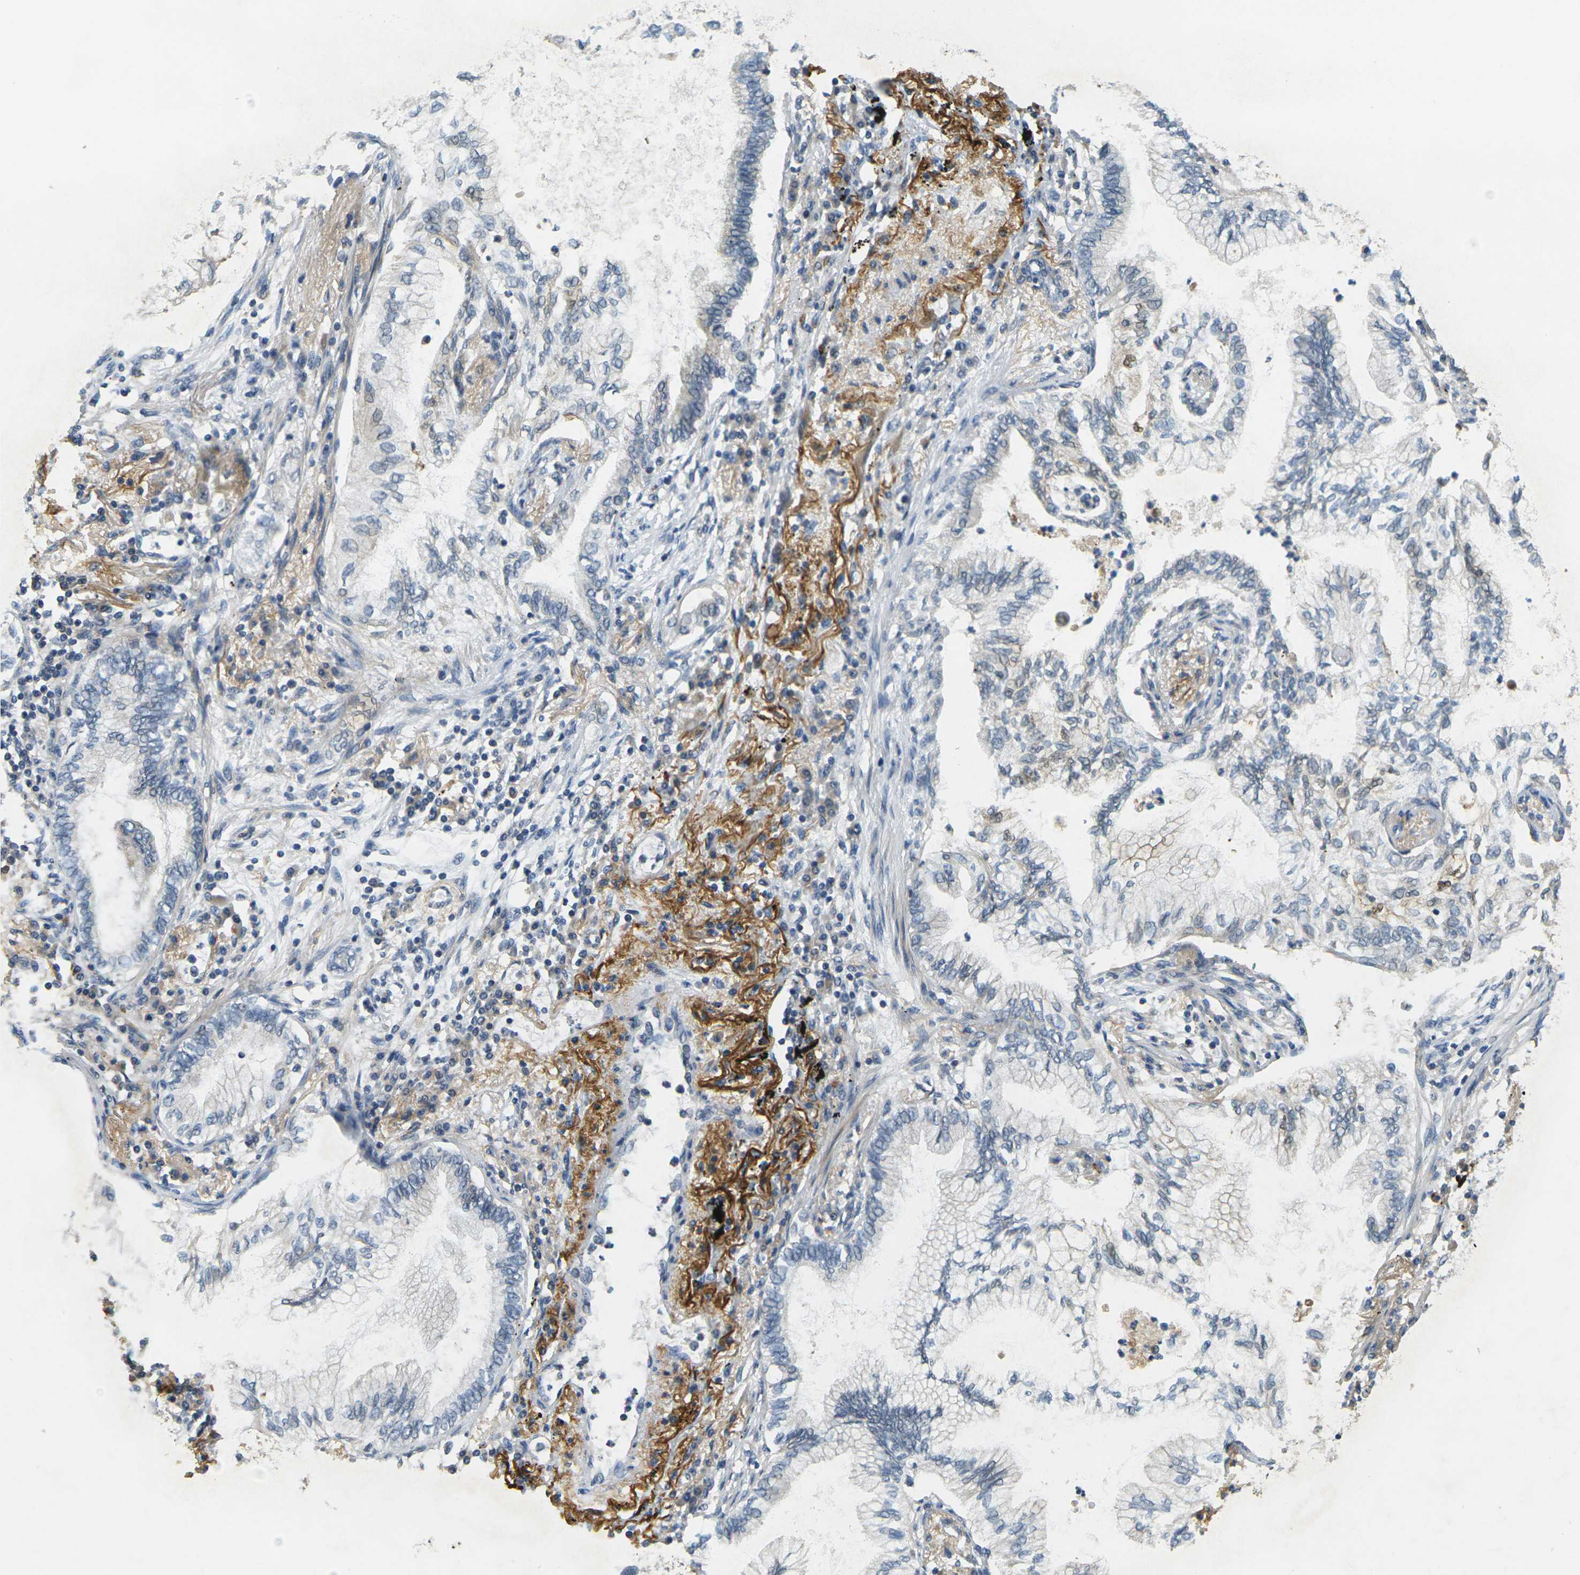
{"staining": {"intensity": "moderate", "quantity": "<25%", "location": "cytoplasmic/membranous,nuclear"}, "tissue": "lung cancer", "cell_type": "Tumor cells", "image_type": "cancer", "snomed": [{"axis": "morphology", "description": "Normal tissue, NOS"}, {"axis": "morphology", "description": "Adenocarcinoma, NOS"}, {"axis": "topography", "description": "Bronchus"}, {"axis": "topography", "description": "Lung"}], "caption": "A micrograph of human adenocarcinoma (lung) stained for a protein shows moderate cytoplasmic/membranous and nuclear brown staining in tumor cells.", "gene": "KLHL8", "patient": {"sex": "female", "age": 70}}